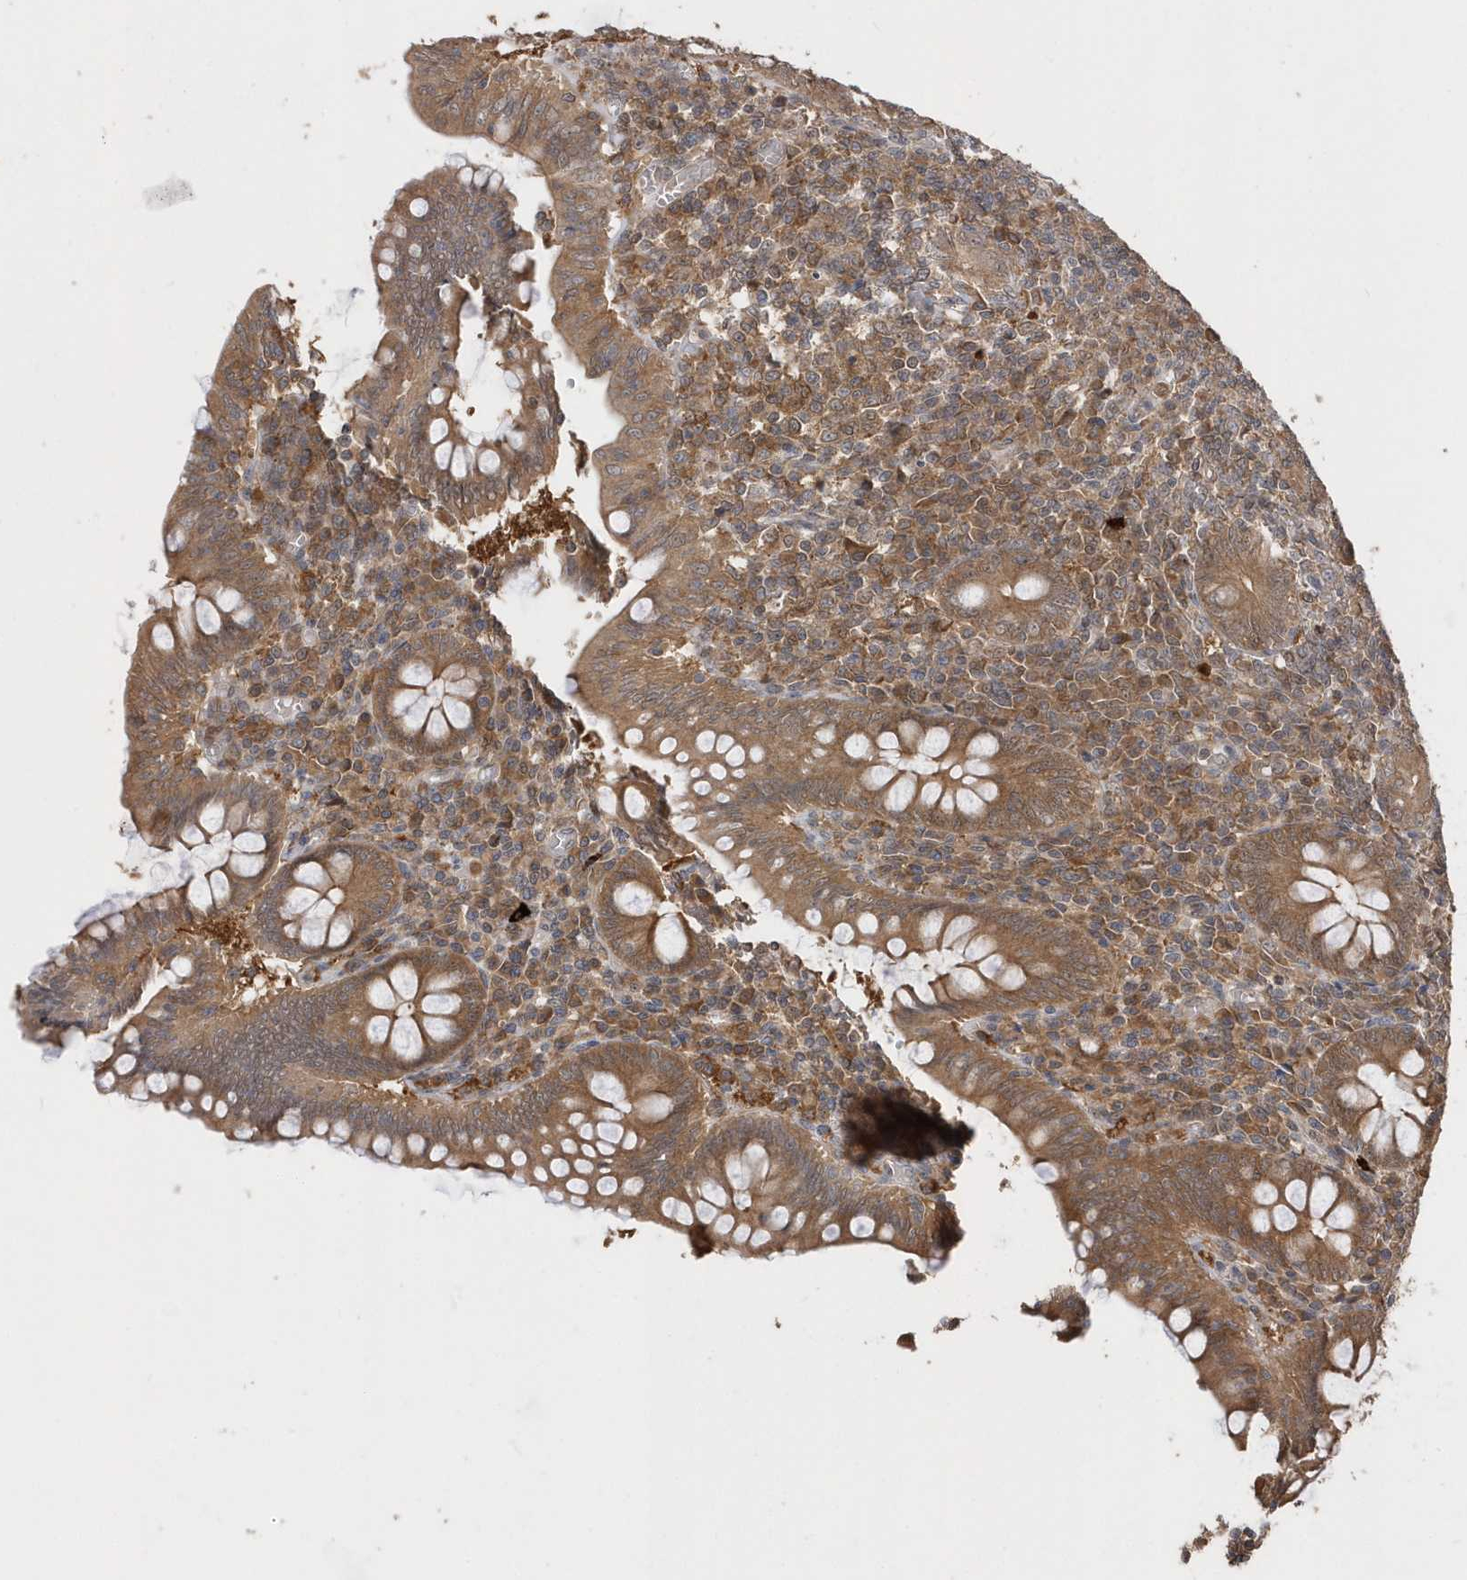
{"staining": {"intensity": "moderate", "quantity": ">75%", "location": "cytoplasmic/membranous"}, "tissue": "appendix", "cell_type": "Glandular cells", "image_type": "normal", "snomed": [{"axis": "morphology", "description": "Normal tissue, NOS"}, {"axis": "topography", "description": "Appendix"}], "caption": "Glandular cells reveal medium levels of moderate cytoplasmic/membranous positivity in approximately >75% of cells in benign human appendix.", "gene": "RPEL1", "patient": {"sex": "male", "age": 14}}